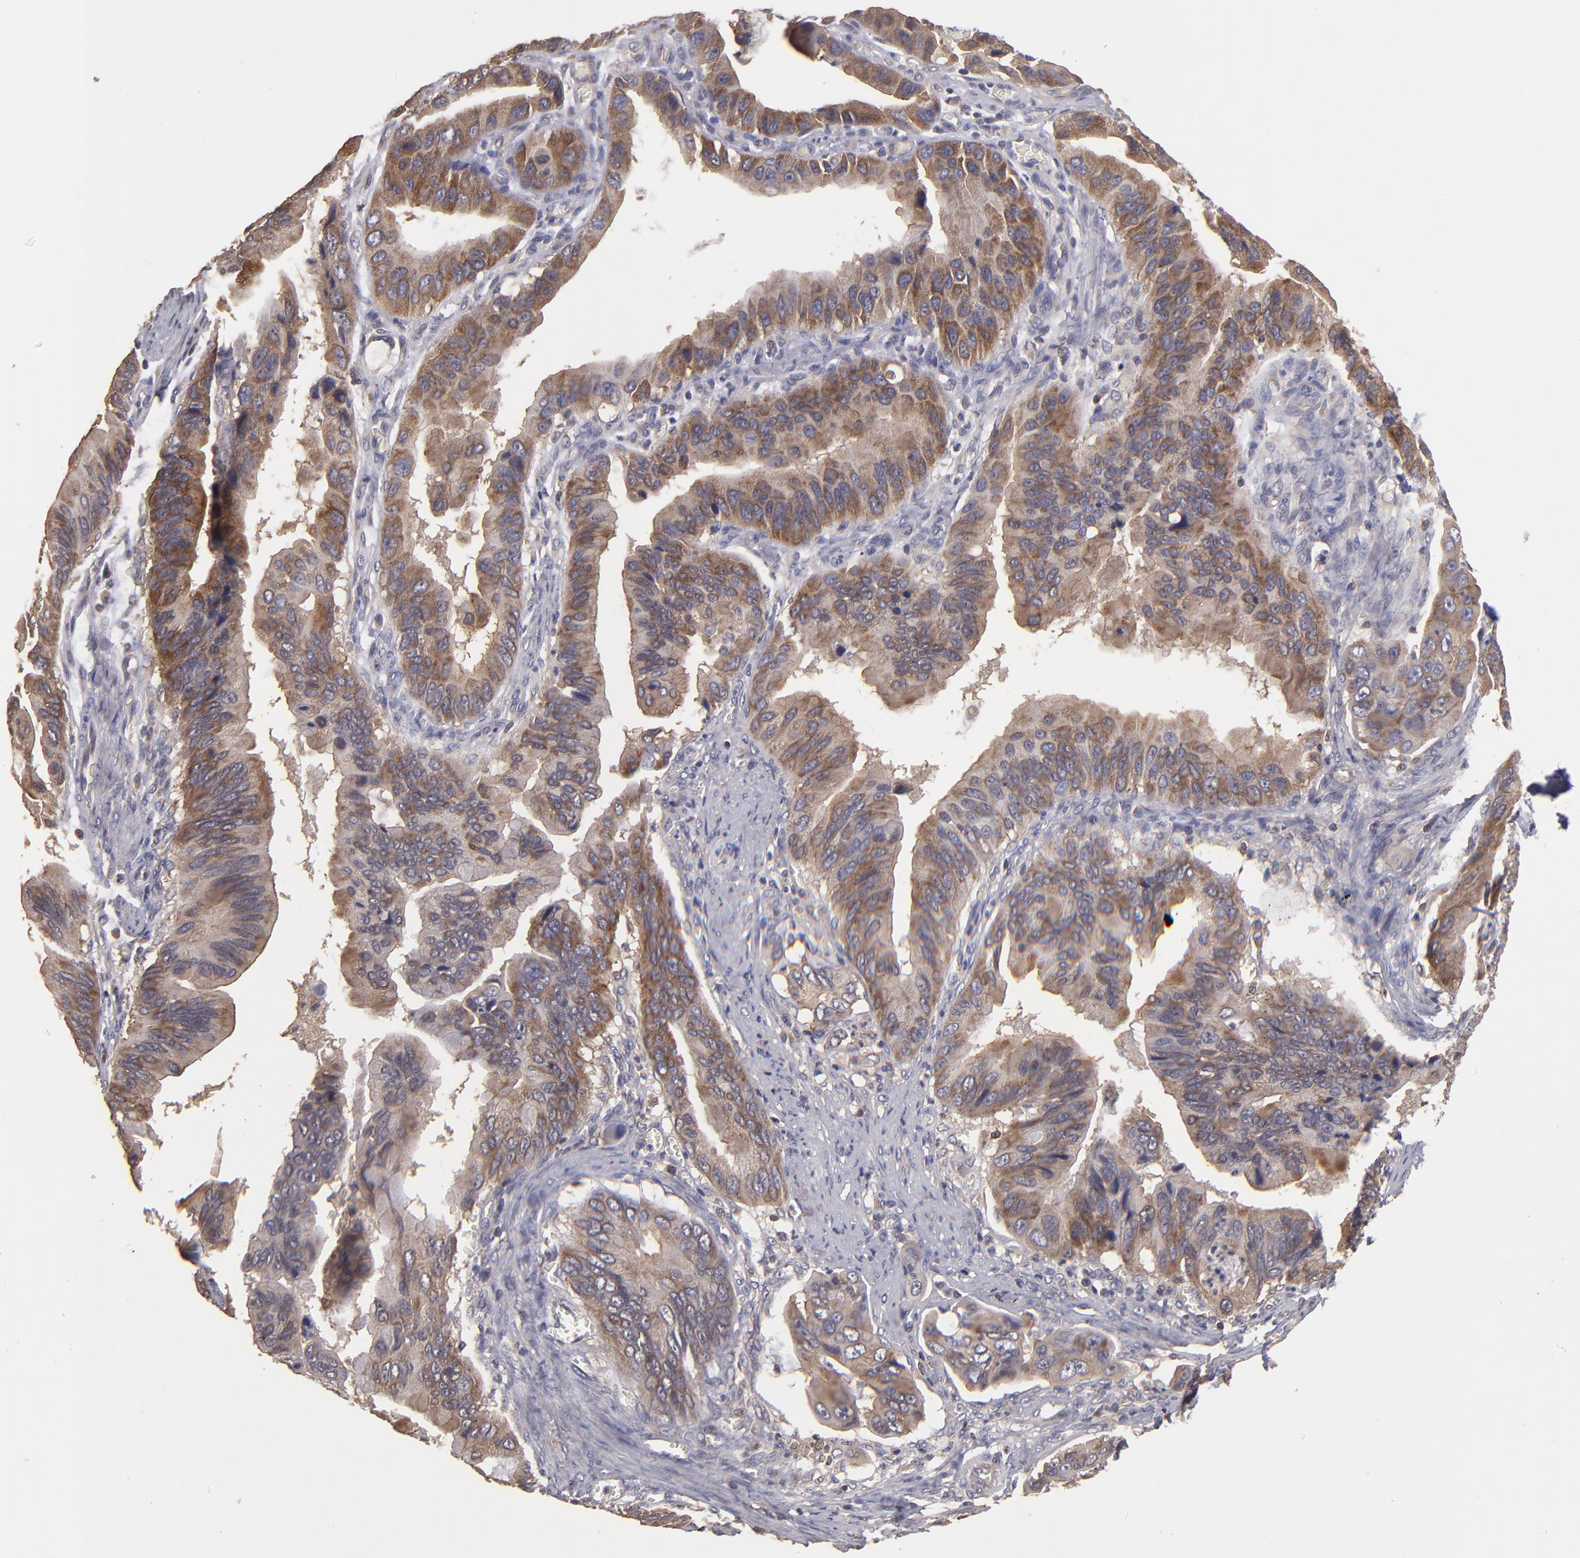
{"staining": {"intensity": "strong", "quantity": ">75%", "location": "cytoplasmic/membranous"}, "tissue": "stomach cancer", "cell_type": "Tumor cells", "image_type": "cancer", "snomed": [{"axis": "morphology", "description": "Adenocarcinoma, NOS"}, {"axis": "topography", "description": "Stomach, upper"}], "caption": "Protein analysis of stomach cancer (adenocarcinoma) tissue demonstrates strong cytoplasmic/membranous staining in approximately >75% of tumor cells.", "gene": "NF2", "patient": {"sex": "male", "age": 80}}